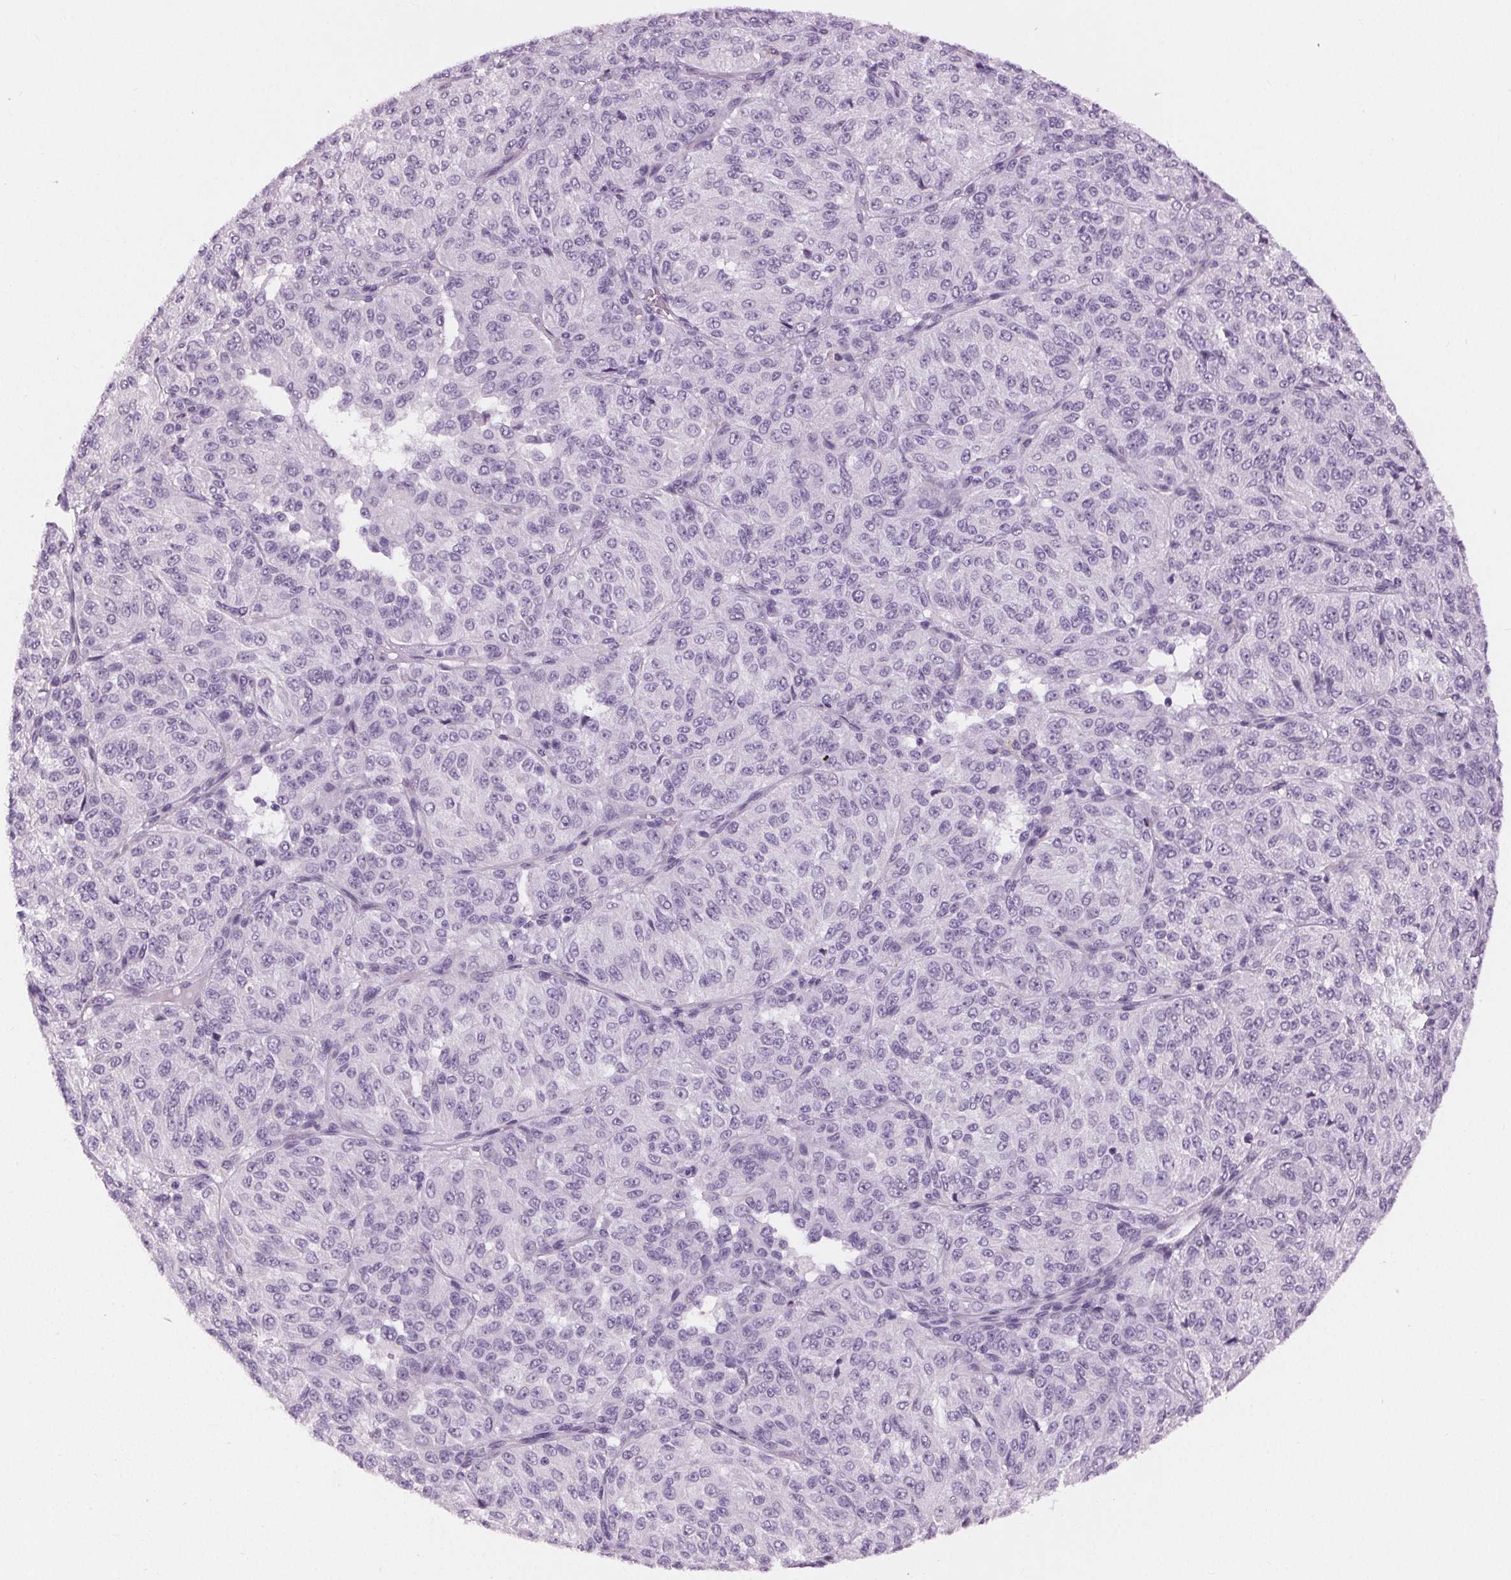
{"staining": {"intensity": "negative", "quantity": "none", "location": "none"}, "tissue": "melanoma", "cell_type": "Tumor cells", "image_type": "cancer", "snomed": [{"axis": "morphology", "description": "Malignant melanoma, Metastatic site"}, {"axis": "topography", "description": "Brain"}], "caption": "The immunohistochemistry histopathology image has no significant positivity in tumor cells of melanoma tissue.", "gene": "MISP", "patient": {"sex": "female", "age": 56}}